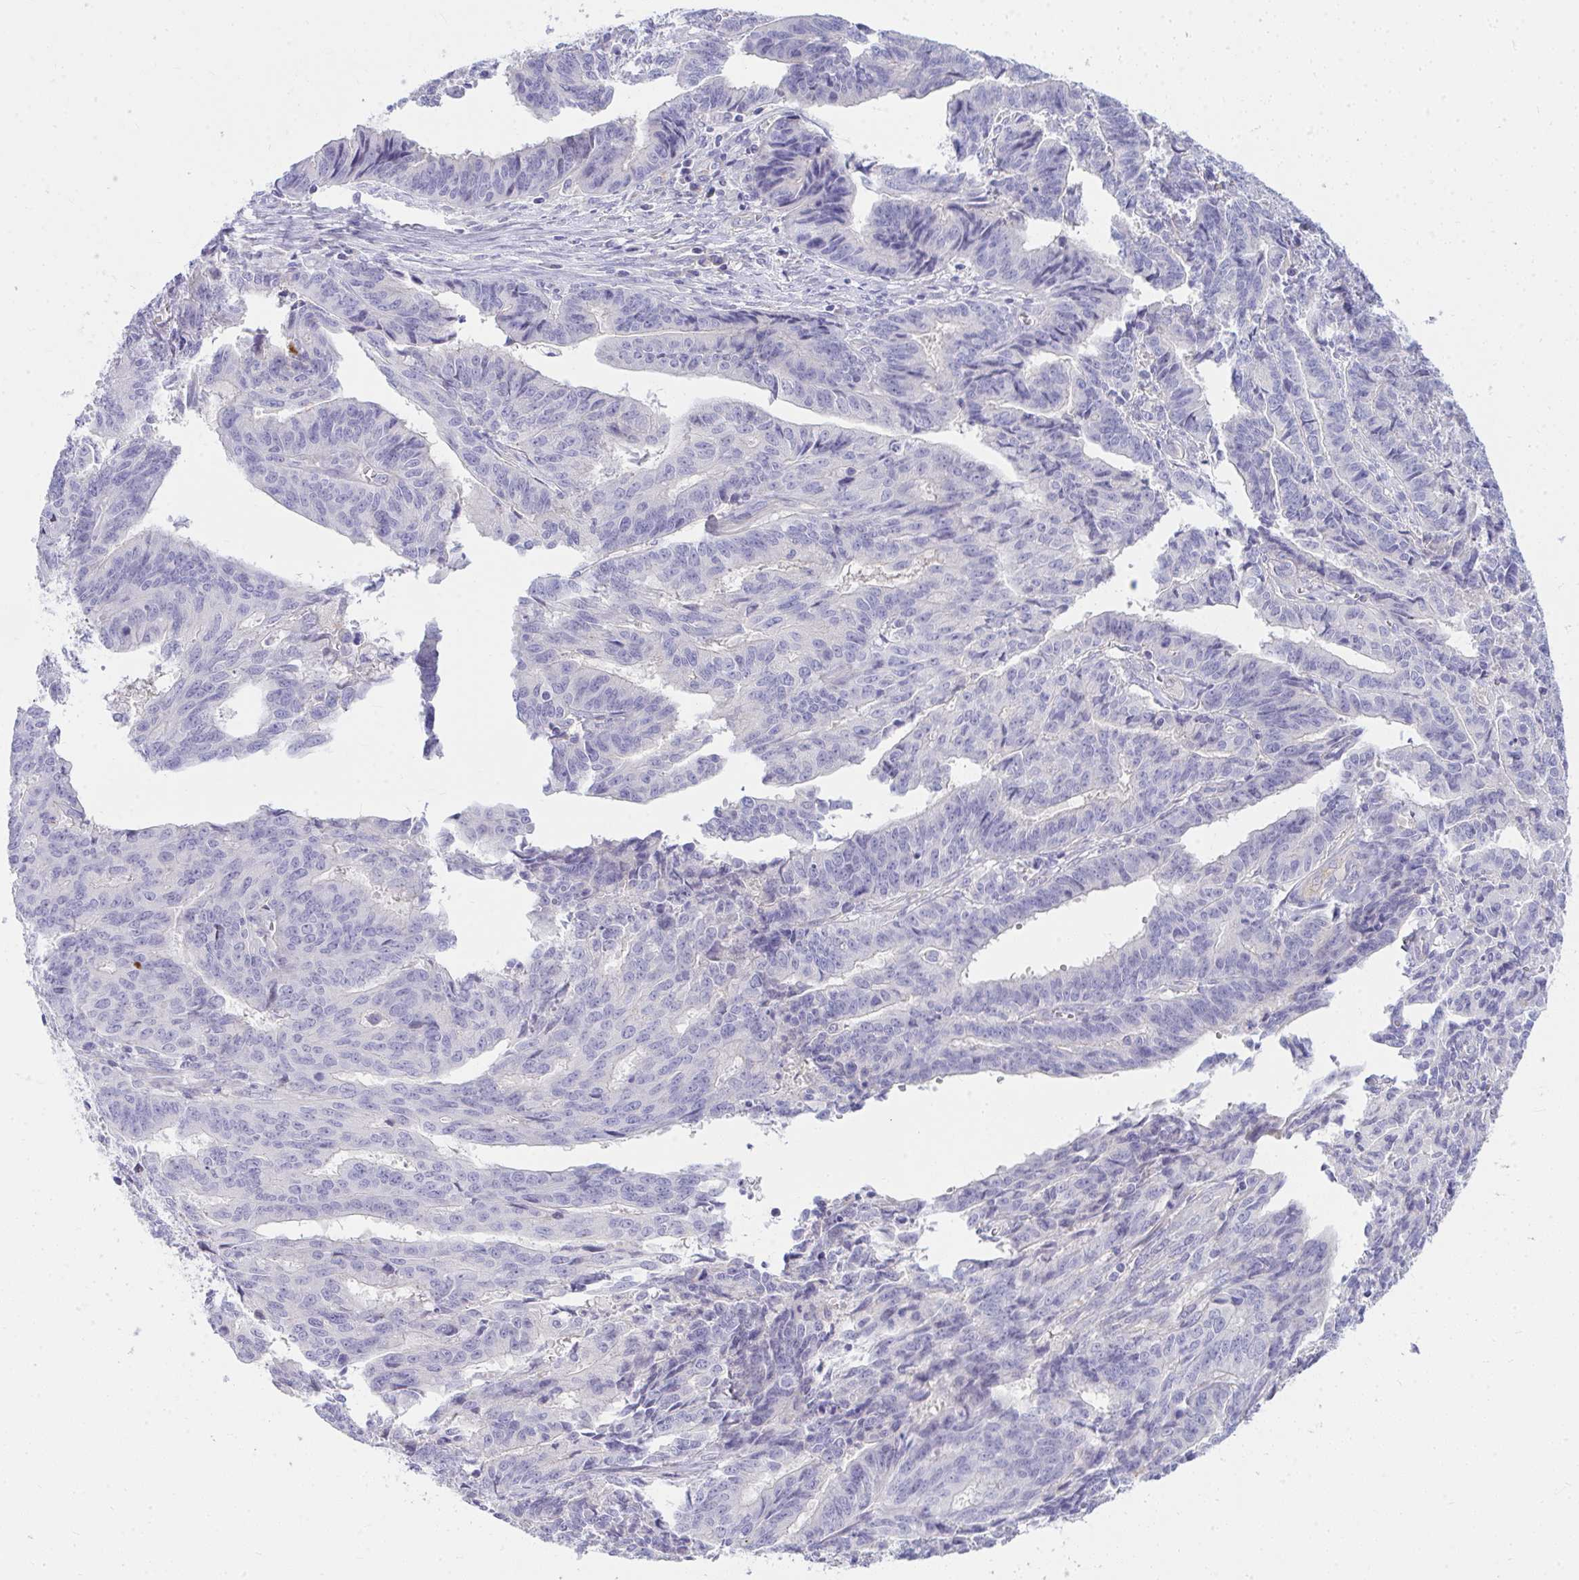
{"staining": {"intensity": "negative", "quantity": "none", "location": "none"}, "tissue": "endometrial cancer", "cell_type": "Tumor cells", "image_type": "cancer", "snomed": [{"axis": "morphology", "description": "Adenocarcinoma, NOS"}, {"axis": "topography", "description": "Endometrium"}], "caption": "Endometrial adenocarcinoma stained for a protein using immunohistochemistry (IHC) exhibits no staining tumor cells.", "gene": "LRRC36", "patient": {"sex": "female", "age": 65}}